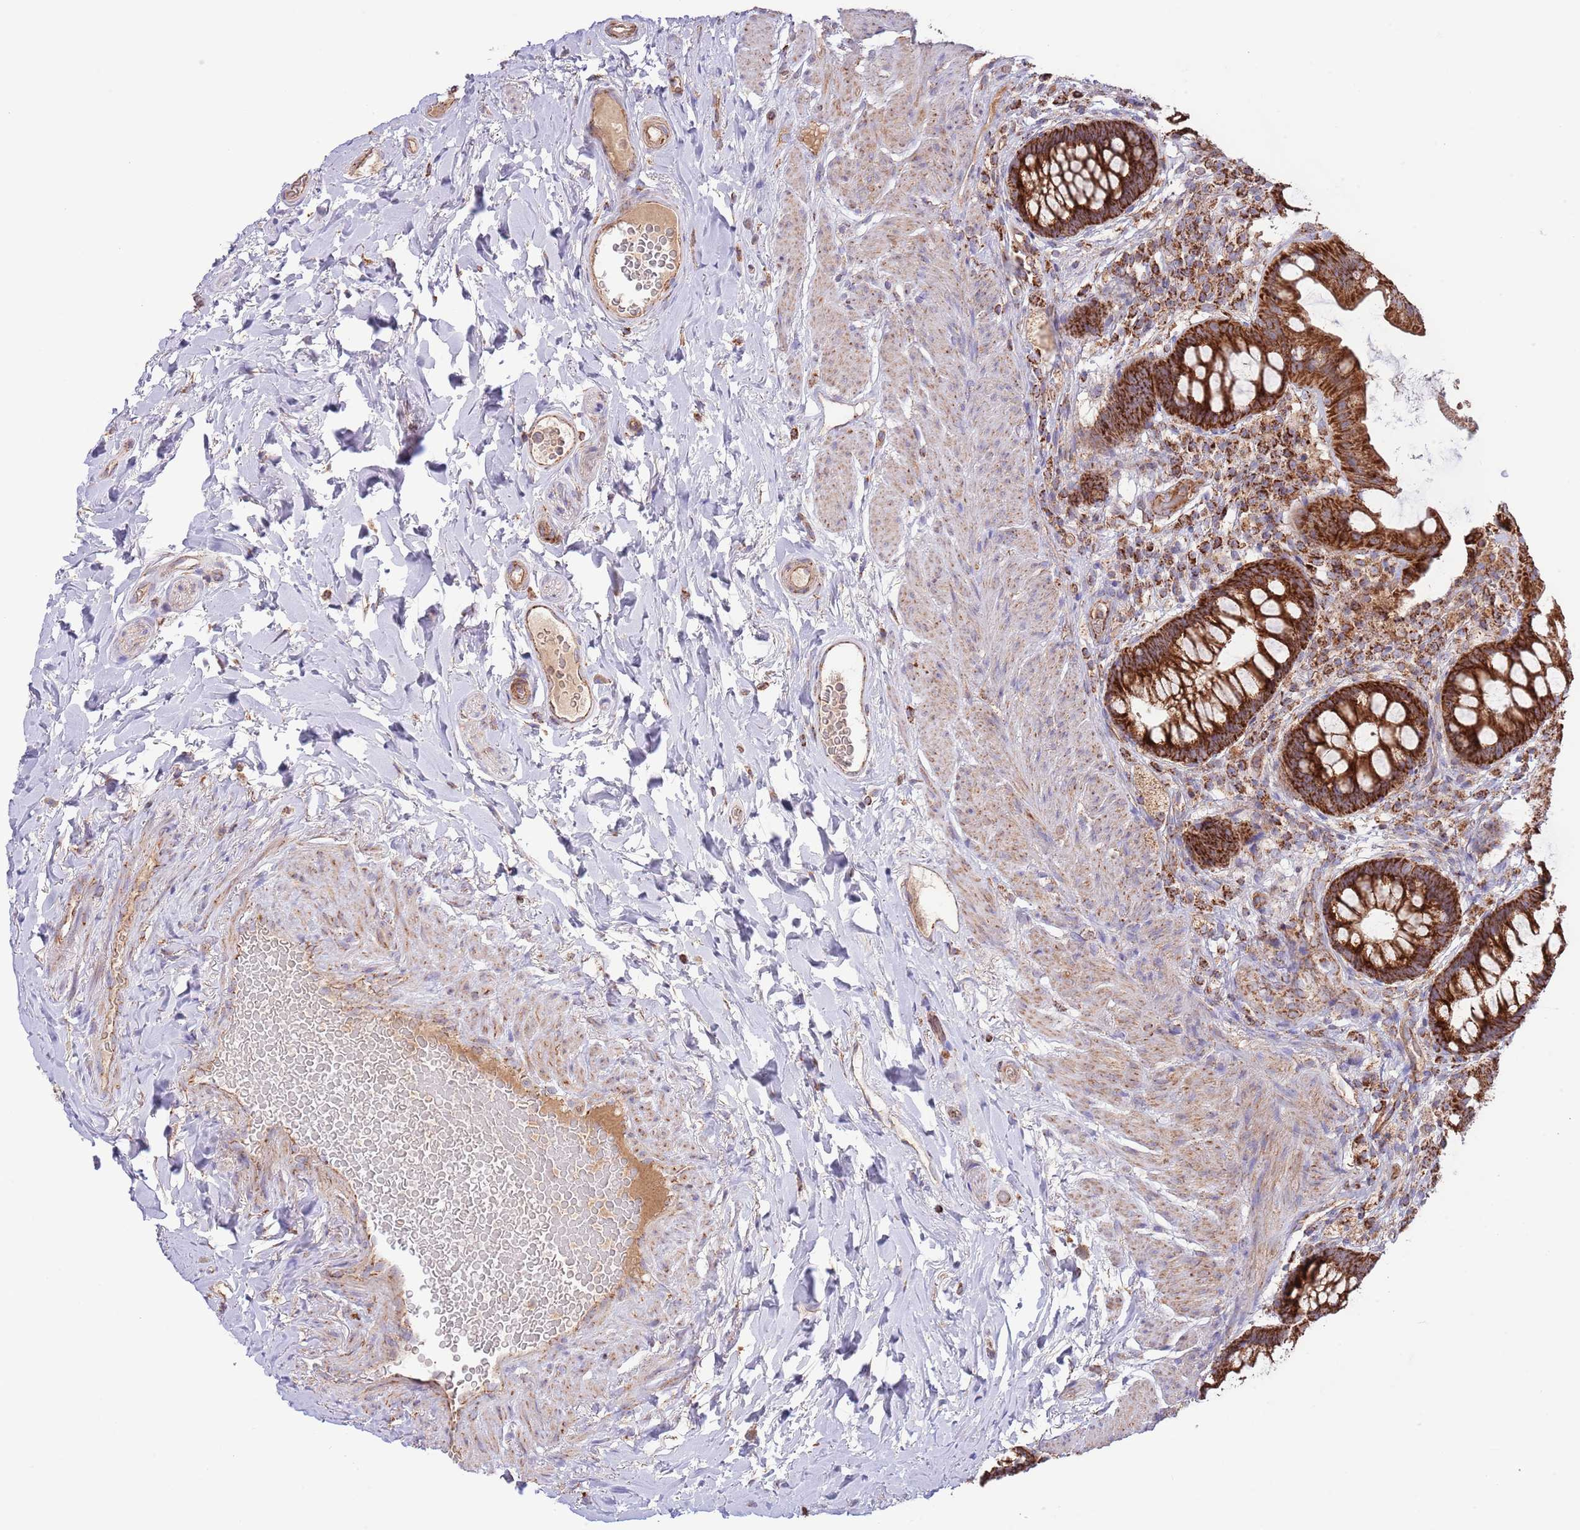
{"staining": {"intensity": "strong", "quantity": ">75%", "location": "cytoplasmic/membranous"}, "tissue": "rectum", "cell_type": "Glandular cells", "image_type": "normal", "snomed": [{"axis": "morphology", "description": "Normal tissue, NOS"}, {"axis": "topography", "description": "Rectum"}, {"axis": "topography", "description": "Peripheral nerve tissue"}], "caption": "Immunohistochemical staining of benign human rectum demonstrates >75% levels of strong cytoplasmic/membranous protein staining in approximately >75% of glandular cells.", "gene": "DNAJA3", "patient": {"sex": "female", "age": 69}}